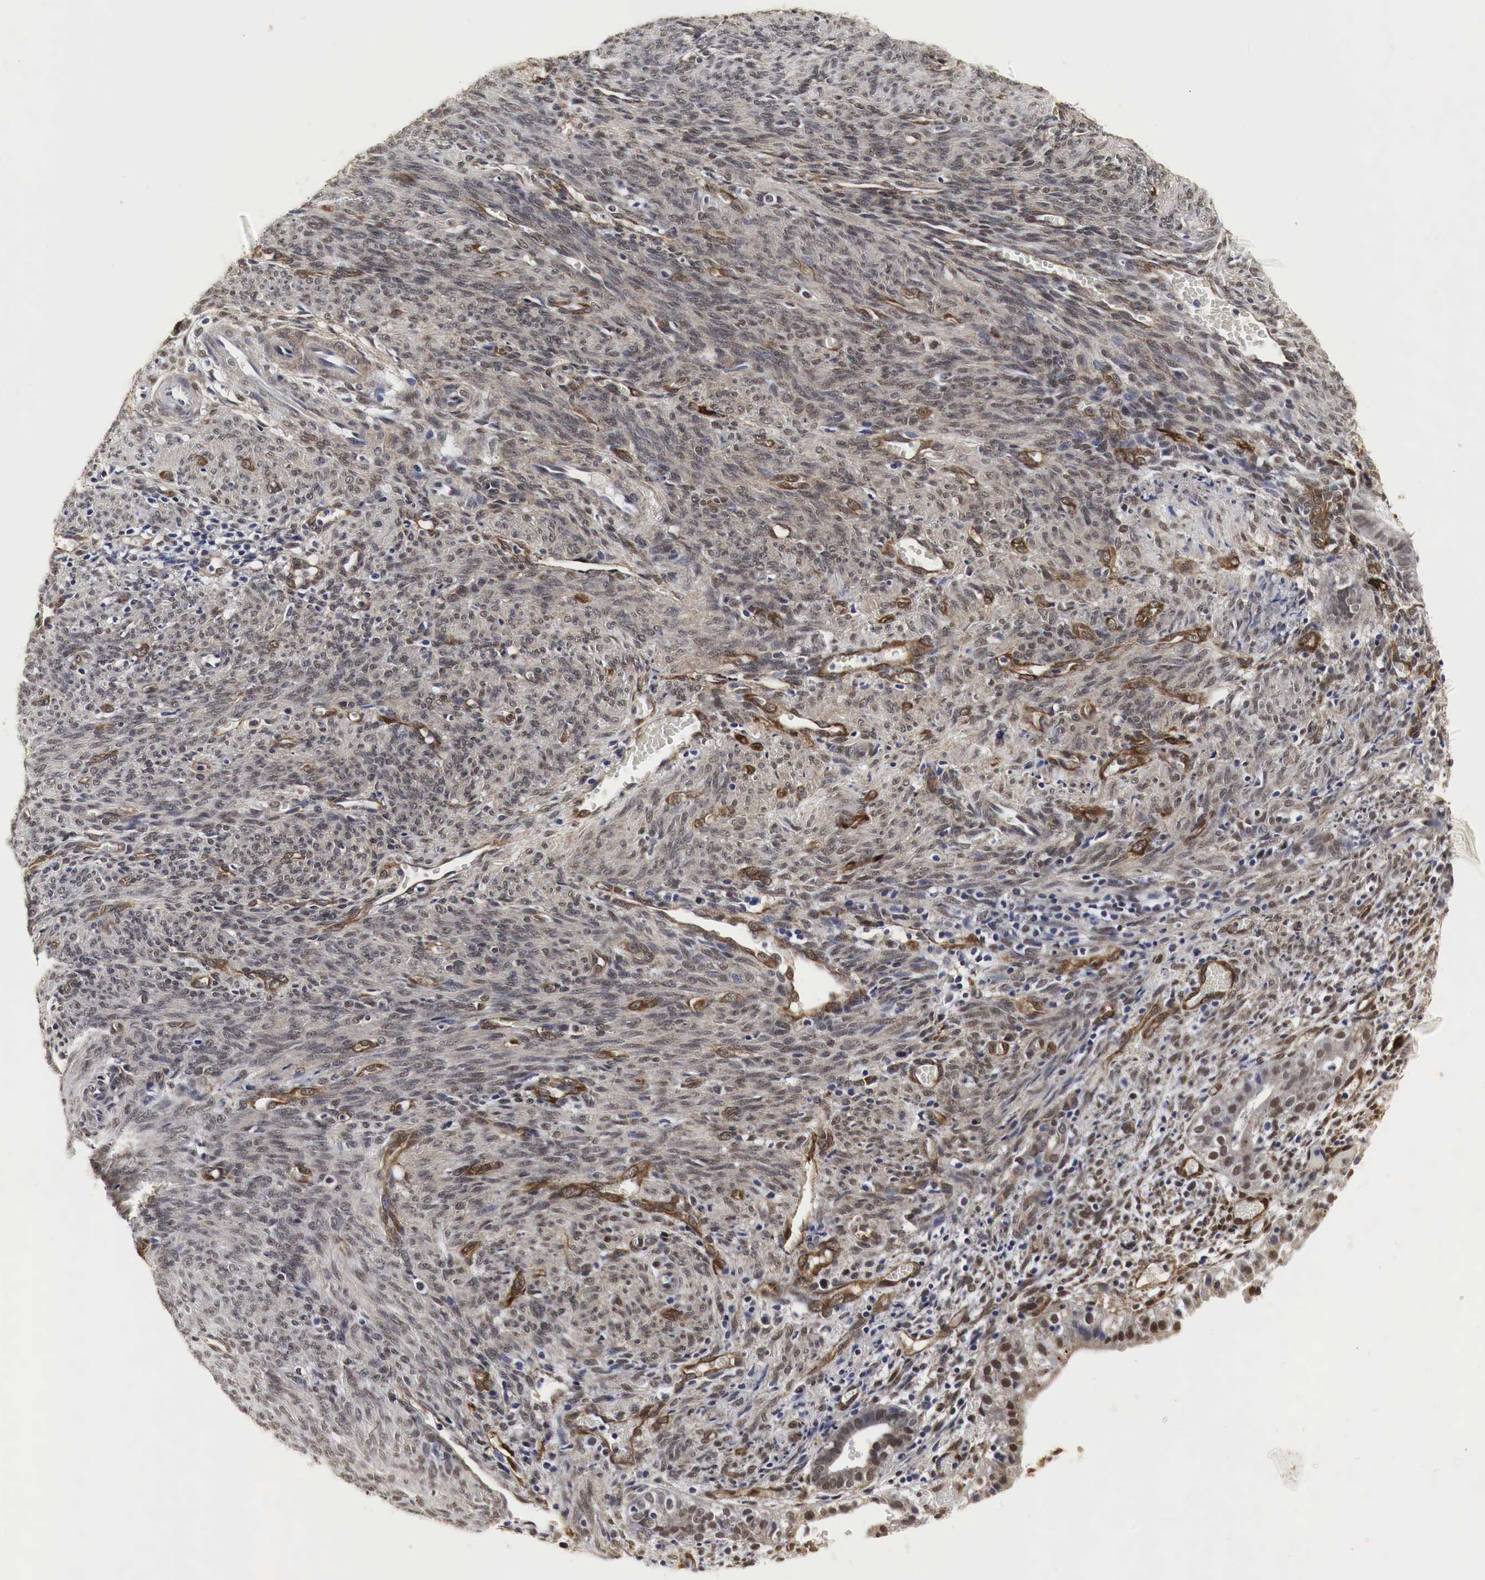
{"staining": {"intensity": "moderate", "quantity": "<25%", "location": "cytoplasmic/membranous"}, "tissue": "endometrium", "cell_type": "Cells in endometrial stroma", "image_type": "normal", "snomed": [{"axis": "morphology", "description": "Normal tissue, NOS"}, {"axis": "topography", "description": "Uterus"}], "caption": "This is a micrograph of immunohistochemistry staining of benign endometrium, which shows moderate positivity in the cytoplasmic/membranous of cells in endometrial stroma.", "gene": "SPIN1", "patient": {"sex": "female", "age": 83}}